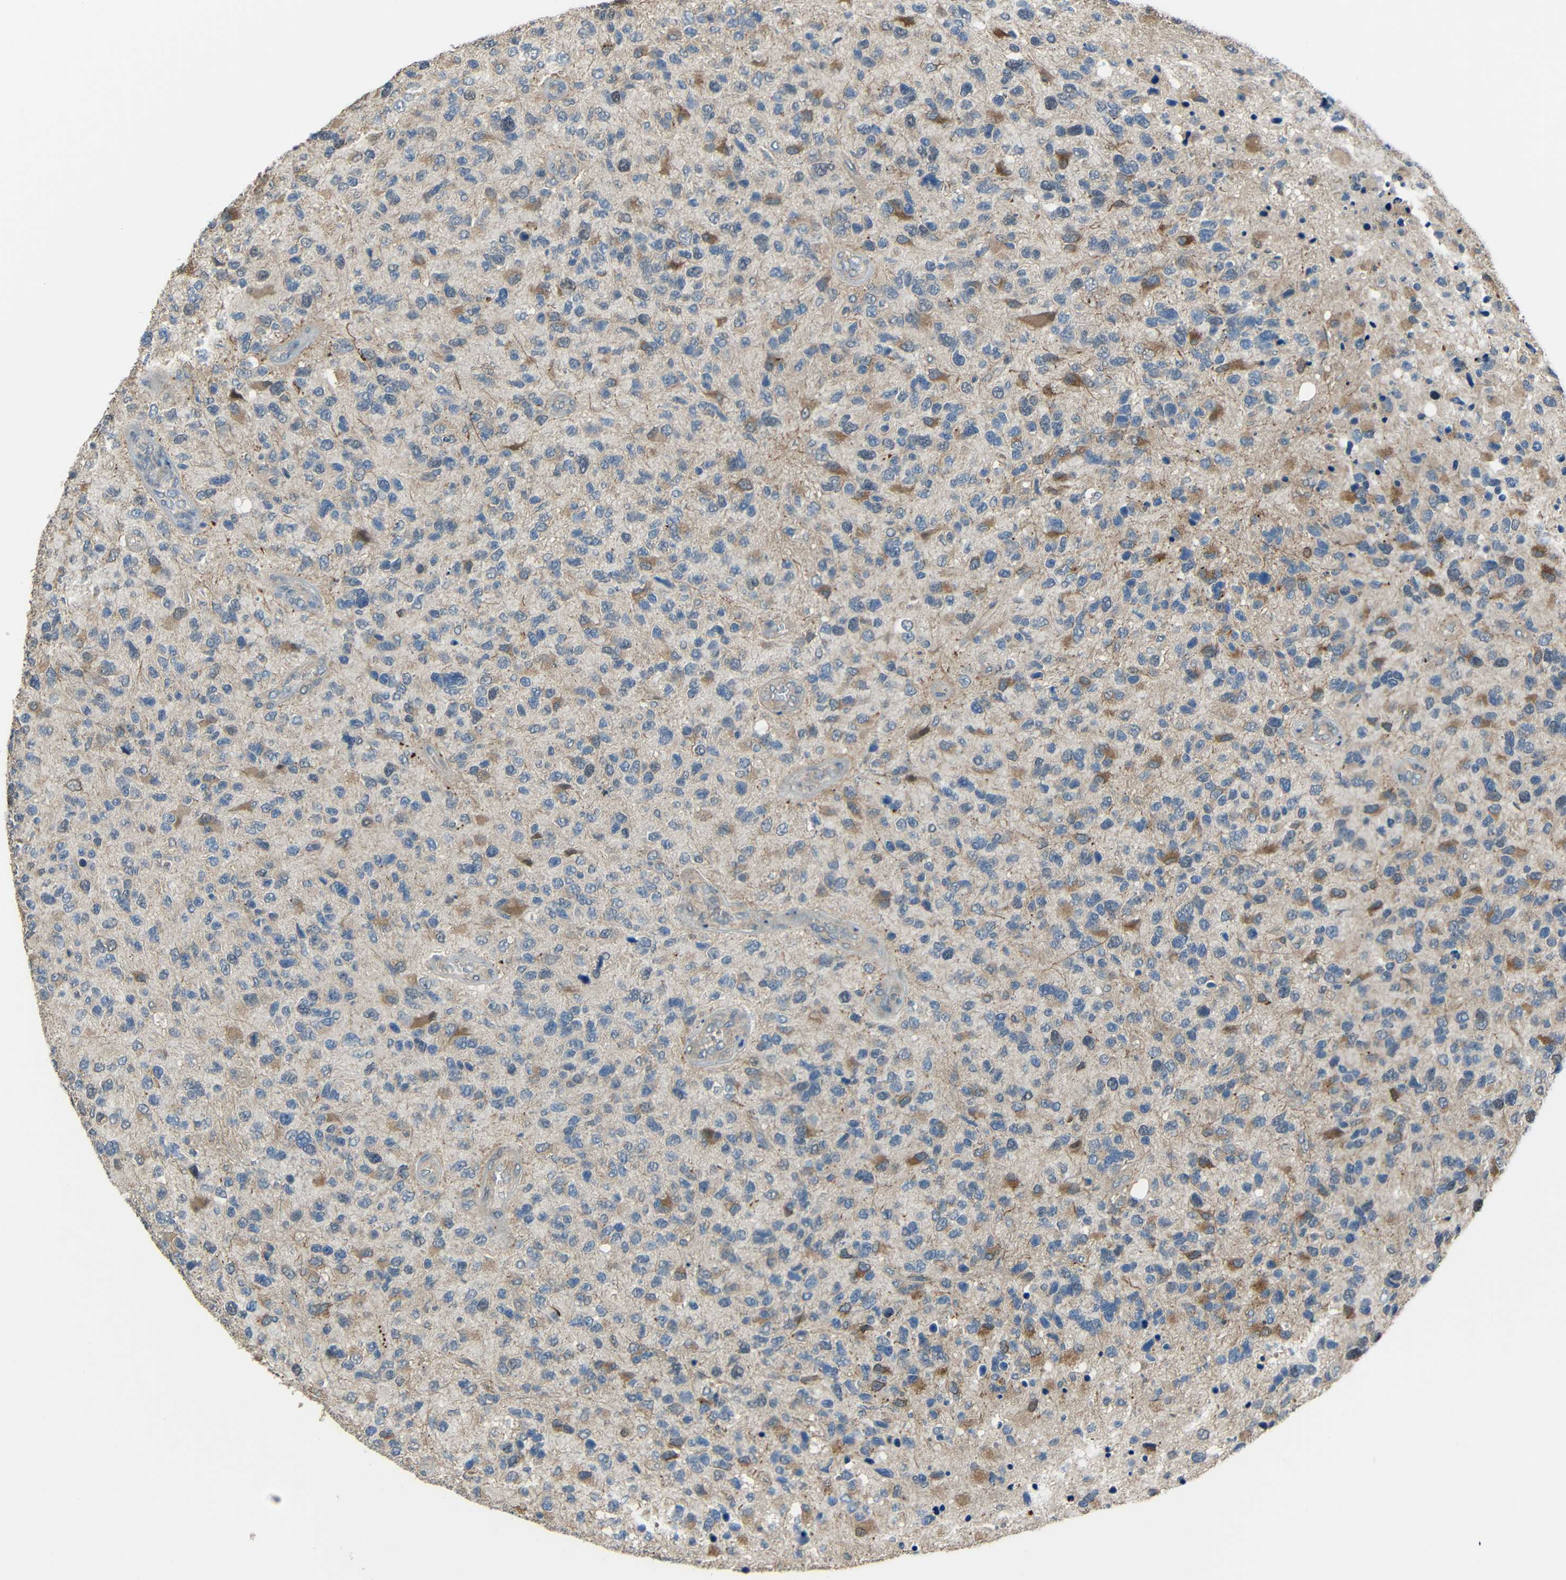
{"staining": {"intensity": "moderate", "quantity": "<25%", "location": "cytoplasmic/membranous"}, "tissue": "glioma", "cell_type": "Tumor cells", "image_type": "cancer", "snomed": [{"axis": "morphology", "description": "Glioma, malignant, High grade"}, {"axis": "topography", "description": "Brain"}], "caption": "Immunohistochemical staining of human malignant glioma (high-grade) exhibits moderate cytoplasmic/membranous protein expression in about <25% of tumor cells.", "gene": "STBD1", "patient": {"sex": "female", "age": 58}}